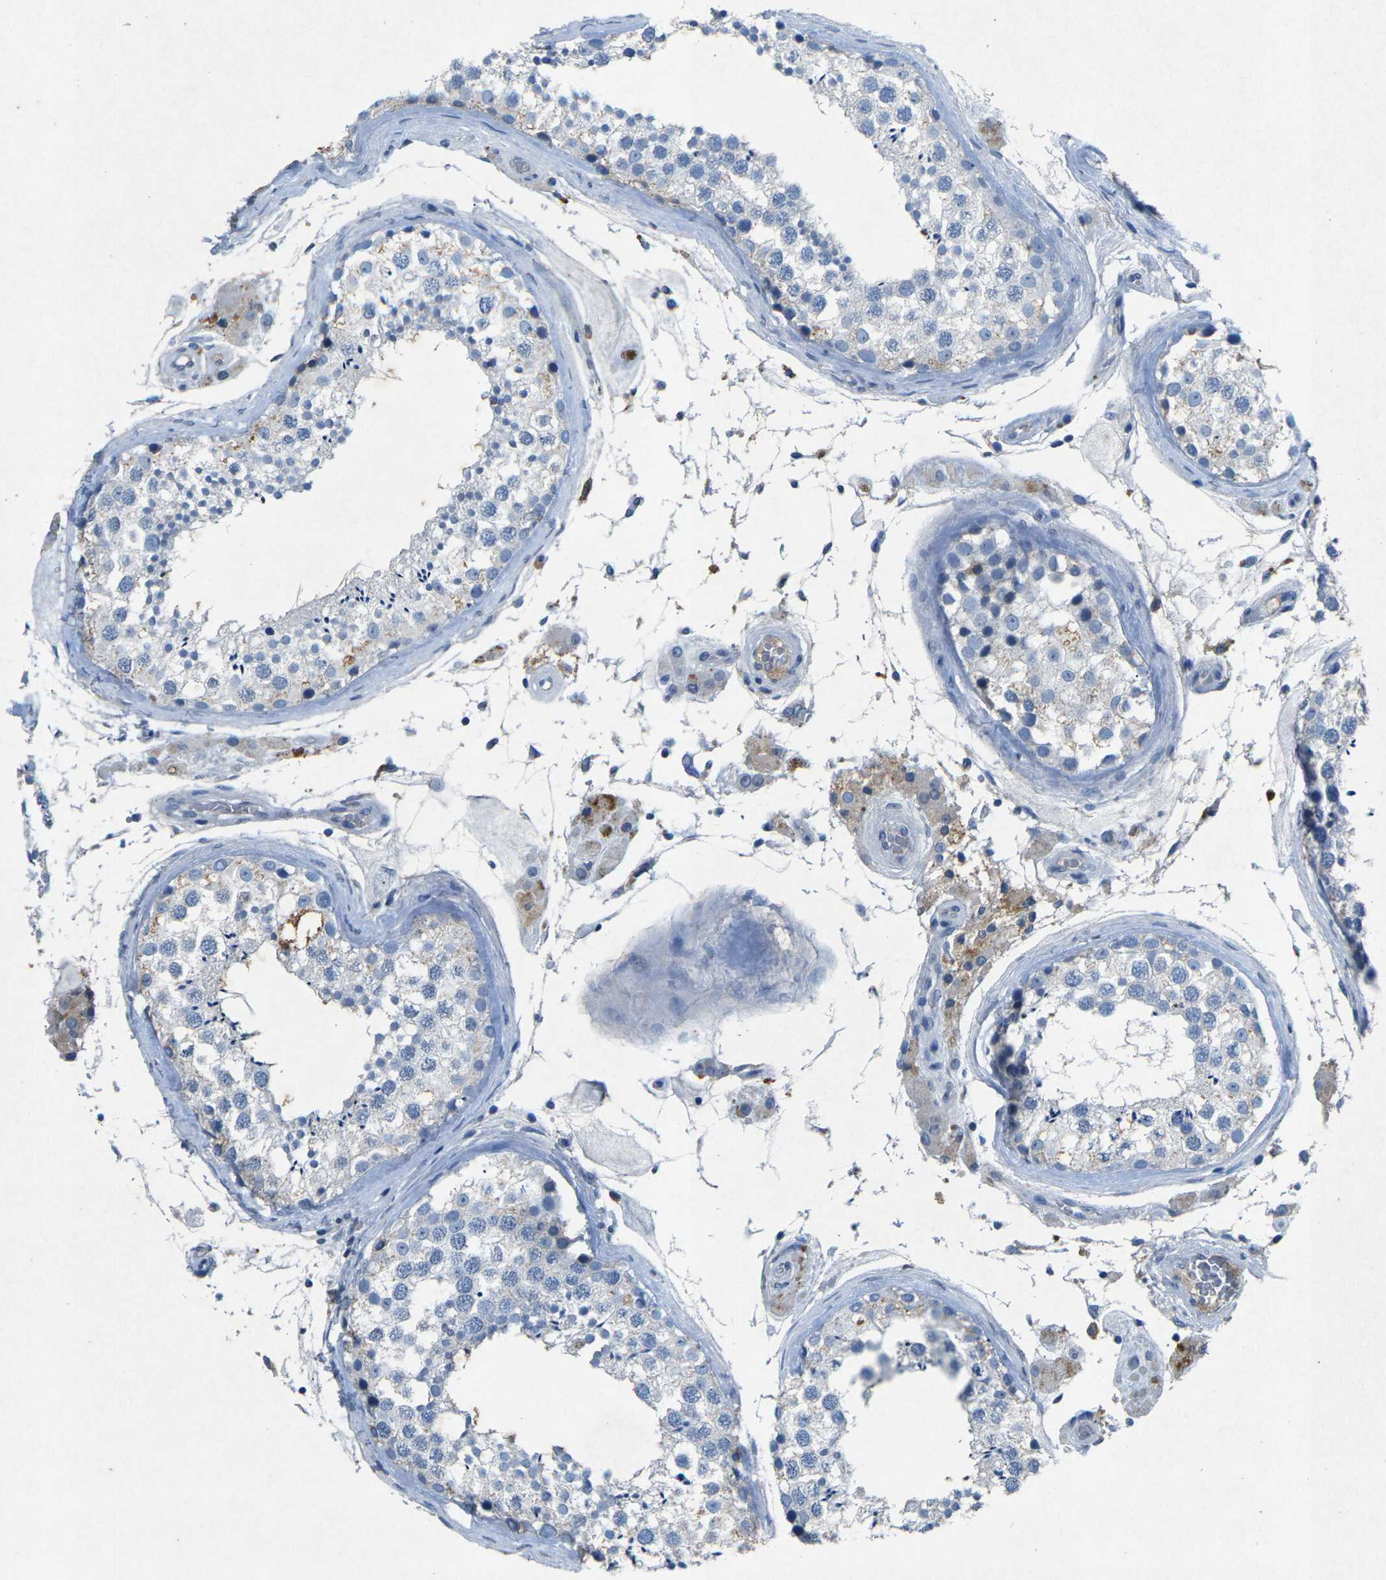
{"staining": {"intensity": "moderate", "quantity": "<25%", "location": "cytoplasmic/membranous"}, "tissue": "testis", "cell_type": "Cells in seminiferous ducts", "image_type": "normal", "snomed": [{"axis": "morphology", "description": "Normal tissue, NOS"}, {"axis": "topography", "description": "Testis"}], "caption": "IHC of normal human testis displays low levels of moderate cytoplasmic/membranous expression in approximately <25% of cells in seminiferous ducts. The staining was performed using DAB to visualize the protein expression in brown, while the nuclei were stained in blue with hematoxylin (Magnification: 20x).", "gene": "PLG", "patient": {"sex": "male", "age": 46}}